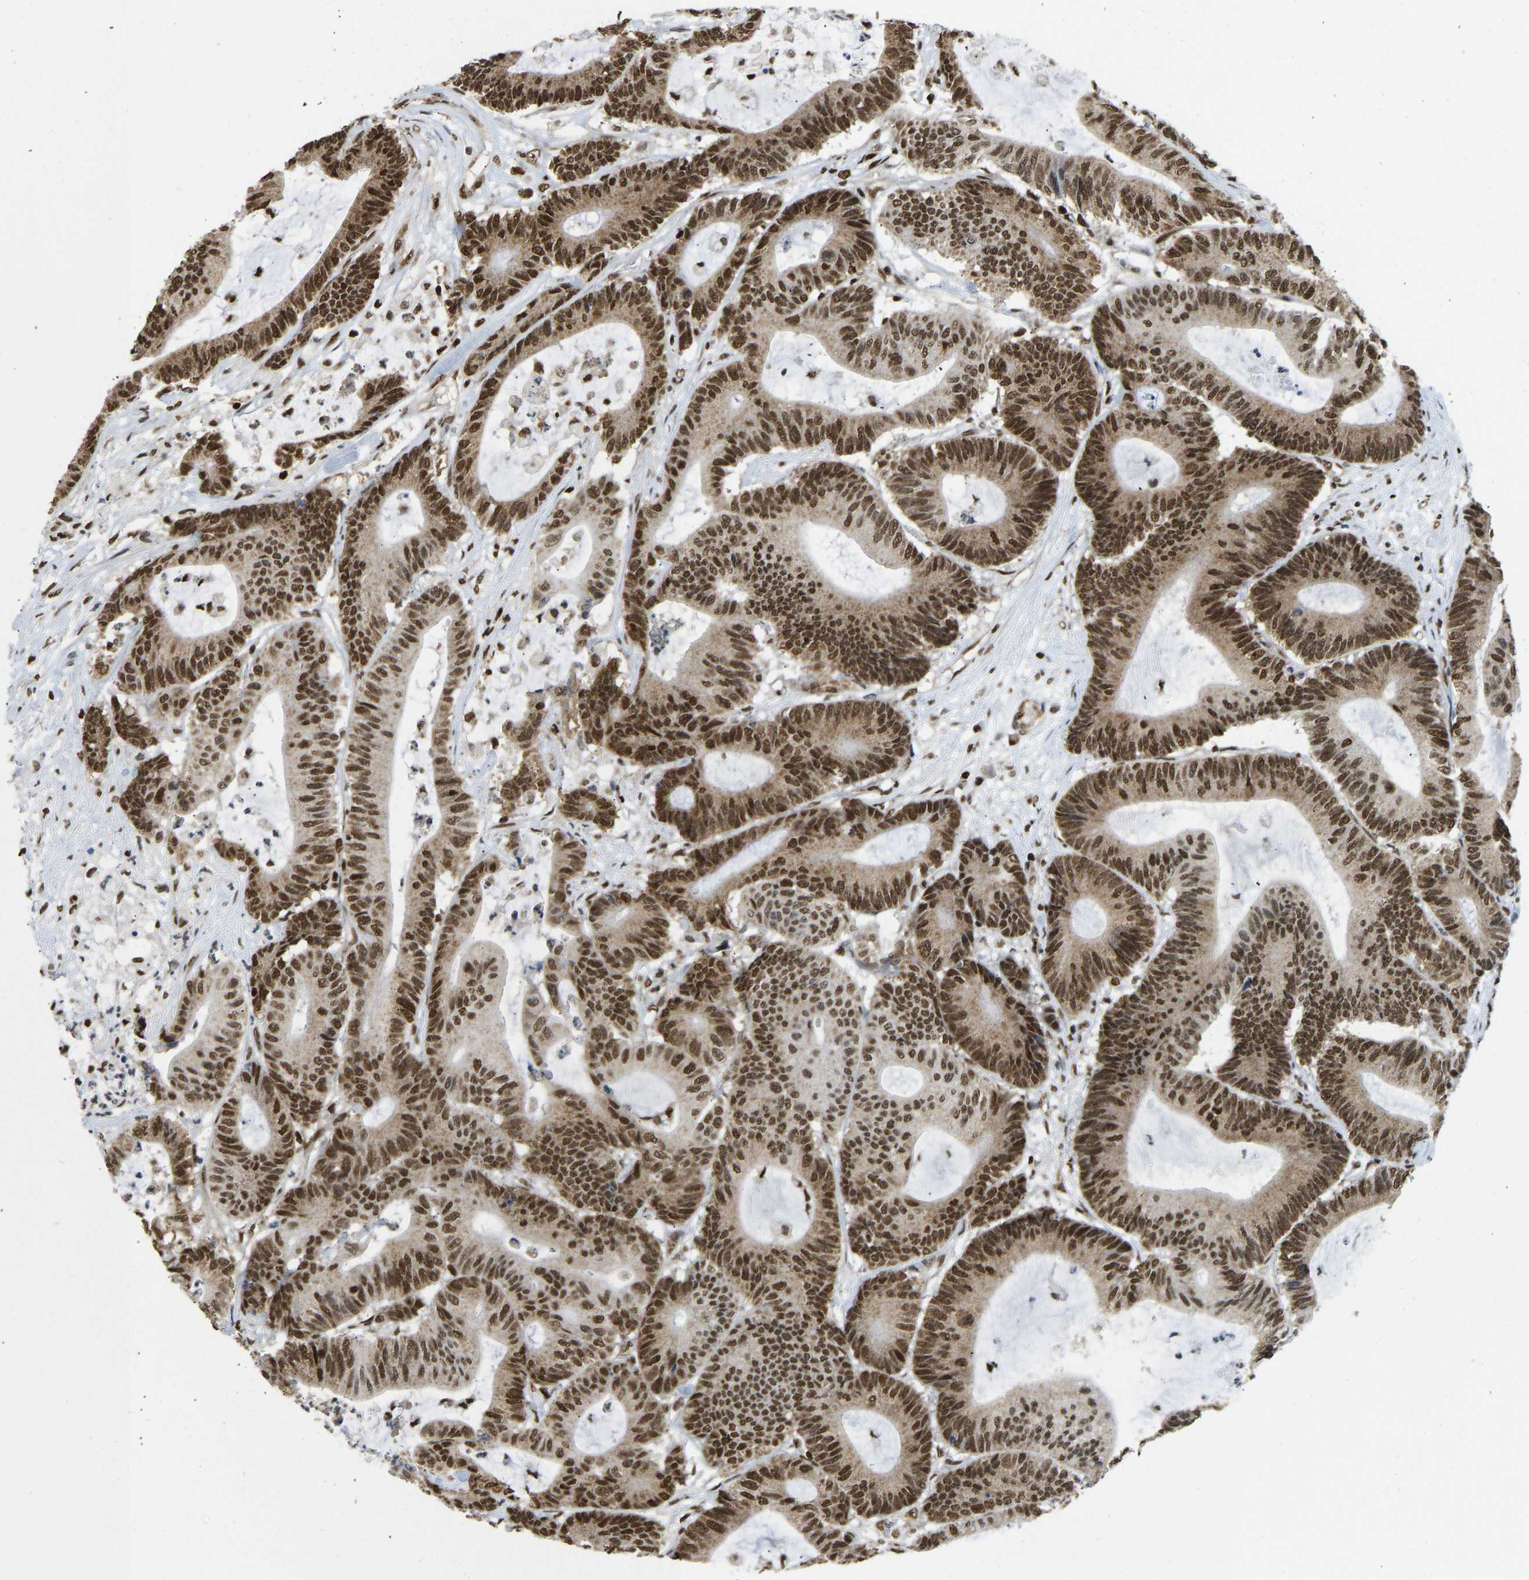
{"staining": {"intensity": "strong", "quantity": ">75%", "location": "cytoplasmic/membranous,nuclear"}, "tissue": "colorectal cancer", "cell_type": "Tumor cells", "image_type": "cancer", "snomed": [{"axis": "morphology", "description": "Adenocarcinoma, NOS"}, {"axis": "topography", "description": "Colon"}], "caption": "Immunohistochemical staining of human colorectal adenocarcinoma shows high levels of strong cytoplasmic/membranous and nuclear positivity in about >75% of tumor cells. The protein of interest is shown in brown color, while the nuclei are stained blue.", "gene": "ZSCAN20", "patient": {"sex": "female", "age": 84}}